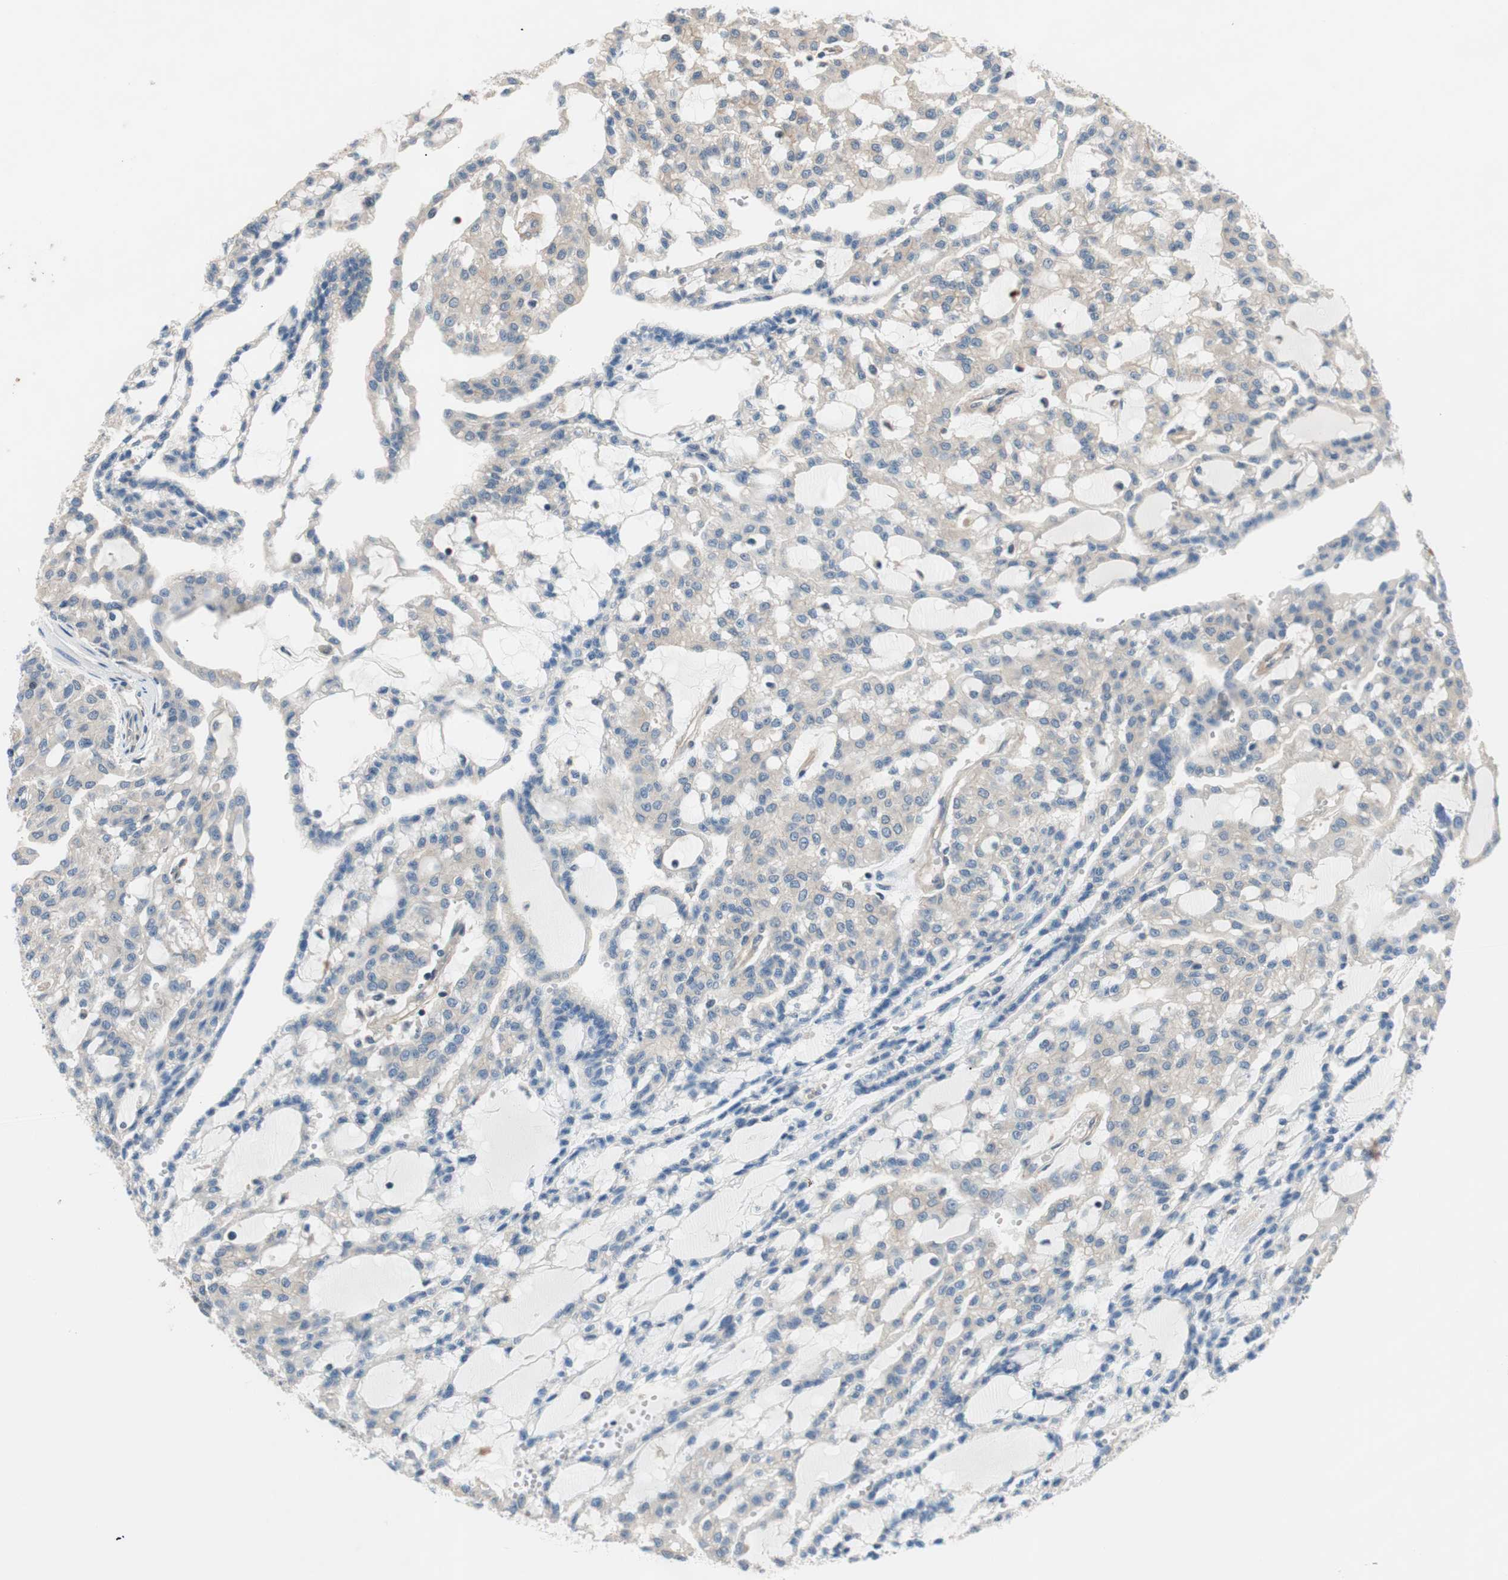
{"staining": {"intensity": "negative", "quantity": "none", "location": "none"}, "tissue": "renal cancer", "cell_type": "Tumor cells", "image_type": "cancer", "snomed": [{"axis": "morphology", "description": "Adenocarcinoma, NOS"}, {"axis": "topography", "description": "Kidney"}], "caption": "DAB (3,3'-diaminobenzidine) immunohistochemical staining of adenocarcinoma (renal) demonstrates no significant positivity in tumor cells. (Stains: DAB IHC with hematoxylin counter stain, Microscopy: brightfield microscopy at high magnification).", "gene": "CALML3", "patient": {"sex": "male", "age": 63}}